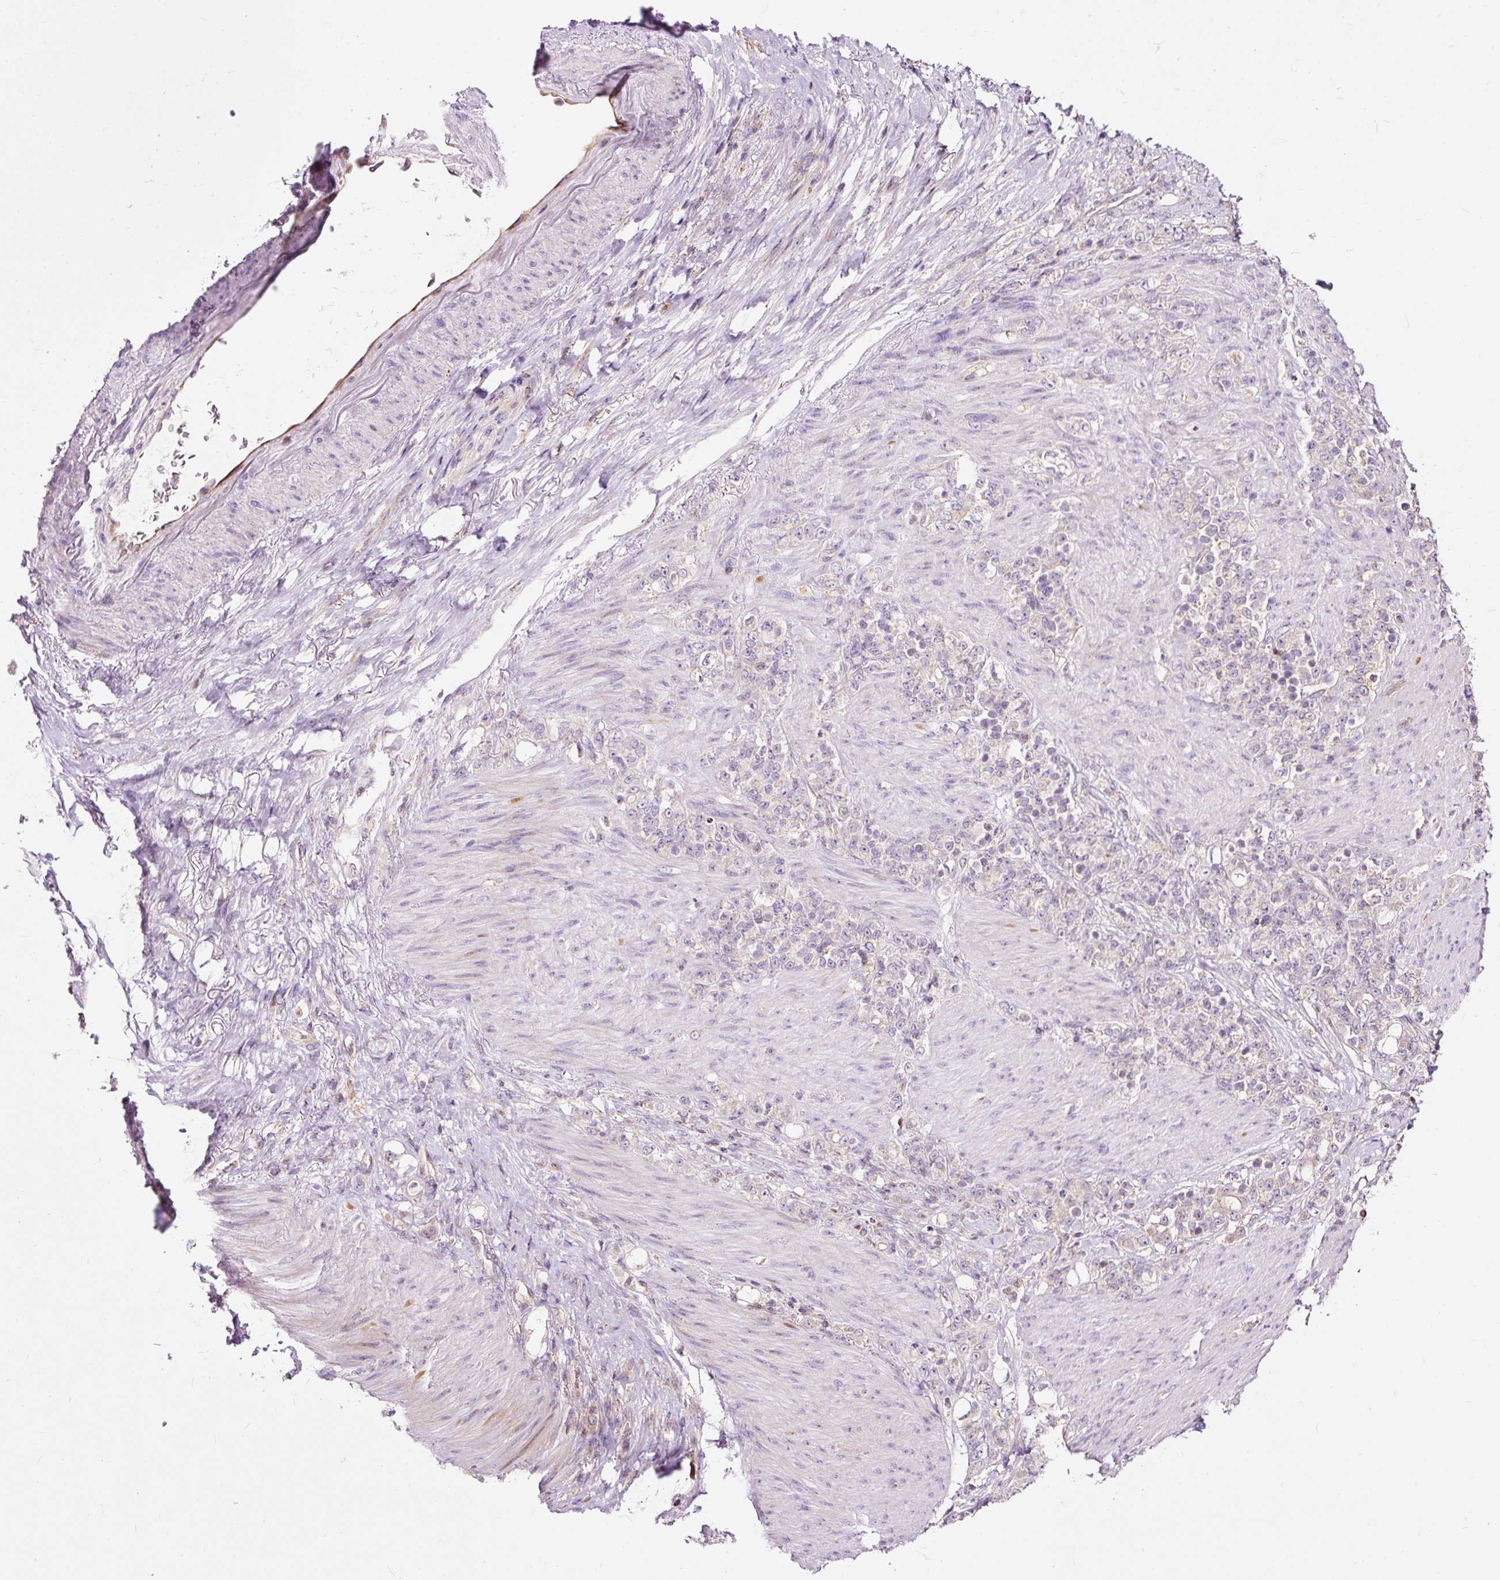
{"staining": {"intensity": "negative", "quantity": "none", "location": "none"}, "tissue": "stomach cancer", "cell_type": "Tumor cells", "image_type": "cancer", "snomed": [{"axis": "morphology", "description": "Normal tissue, NOS"}, {"axis": "morphology", "description": "Adenocarcinoma, NOS"}, {"axis": "topography", "description": "Stomach"}], "caption": "DAB (3,3'-diaminobenzidine) immunohistochemical staining of stomach cancer demonstrates no significant expression in tumor cells. (DAB (3,3'-diaminobenzidine) immunohistochemistry (IHC) visualized using brightfield microscopy, high magnification).", "gene": "BOLA3", "patient": {"sex": "female", "age": 79}}